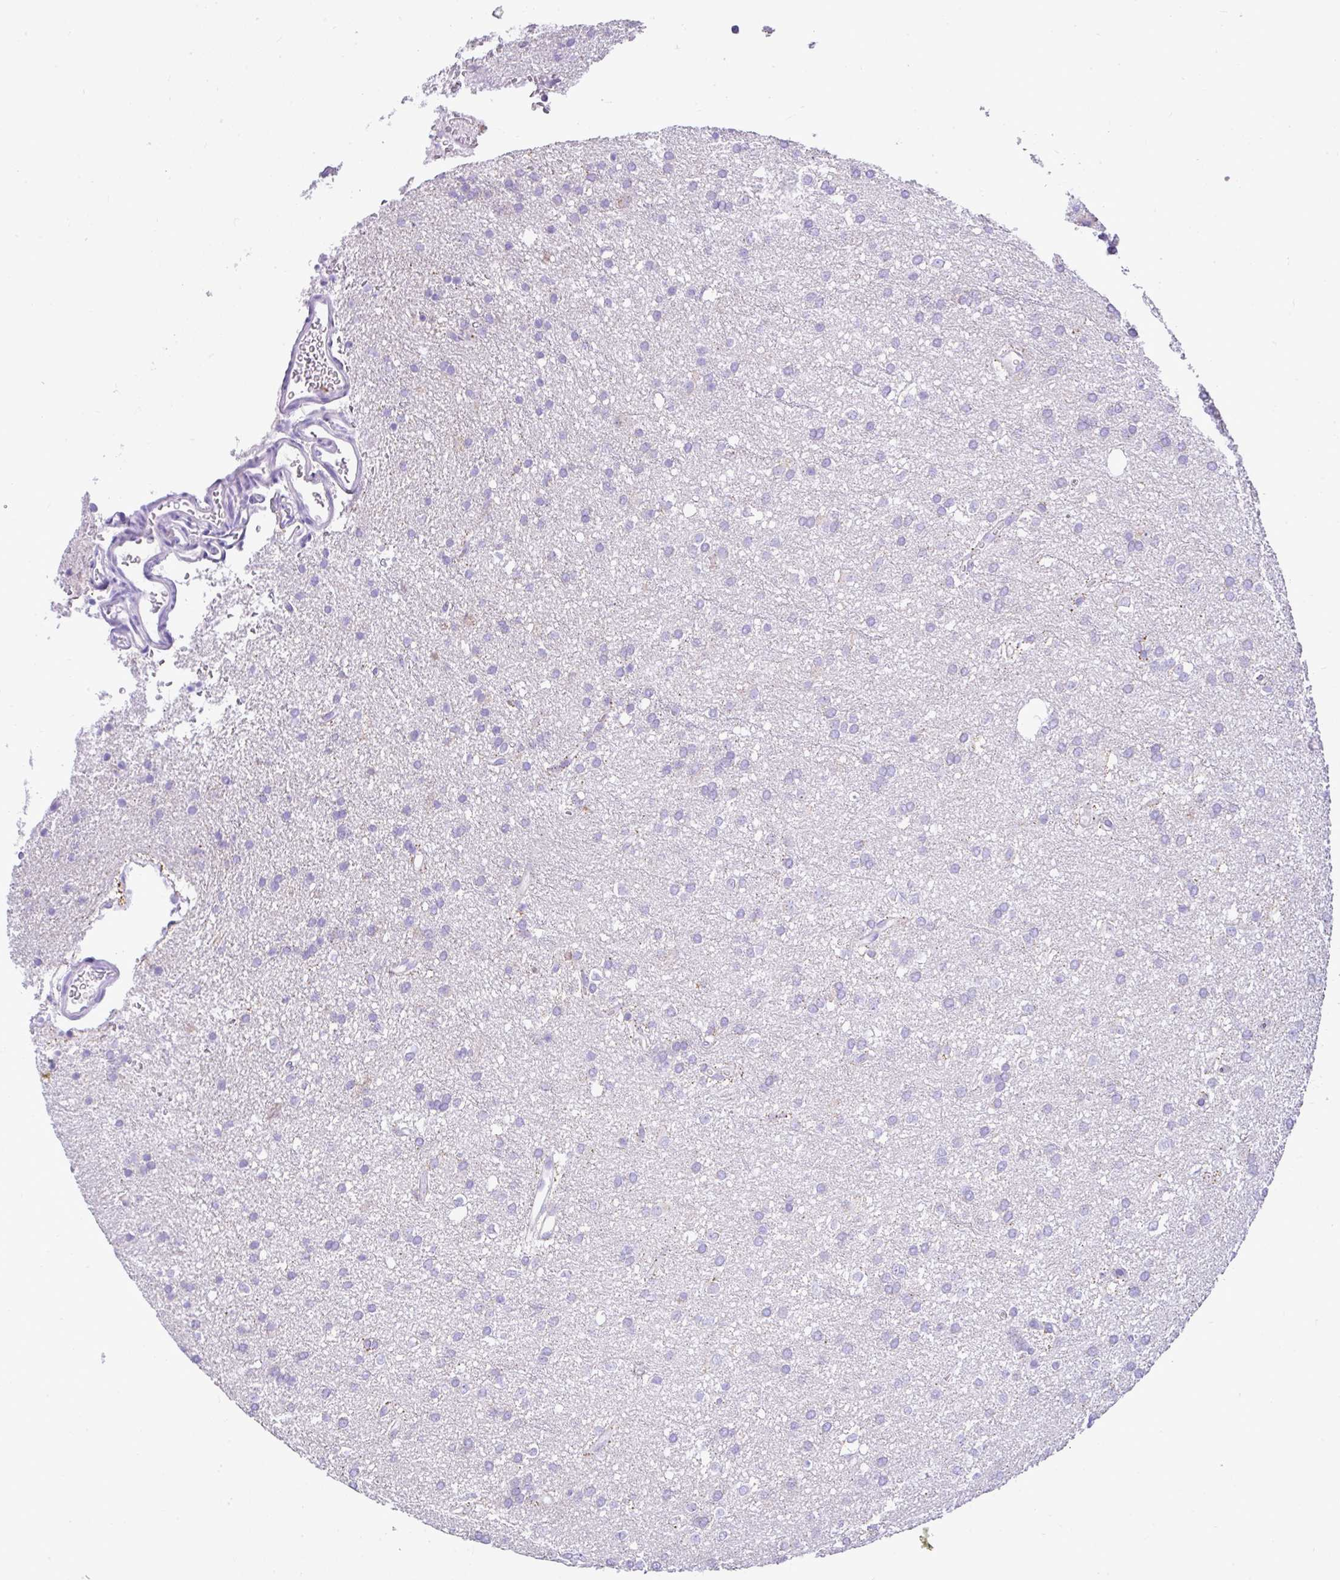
{"staining": {"intensity": "negative", "quantity": "none", "location": "none"}, "tissue": "glioma", "cell_type": "Tumor cells", "image_type": "cancer", "snomed": [{"axis": "morphology", "description": "Glioma, malignant, Low grade"}, {"axis": "topography", "description": "Brain"}], "caption": "Glioma was stained to show a protein in brown. There is no significant positivity in tumor cells.", "gene": "SLC13A1", "patient": {"sex": "female", "age": 33}}